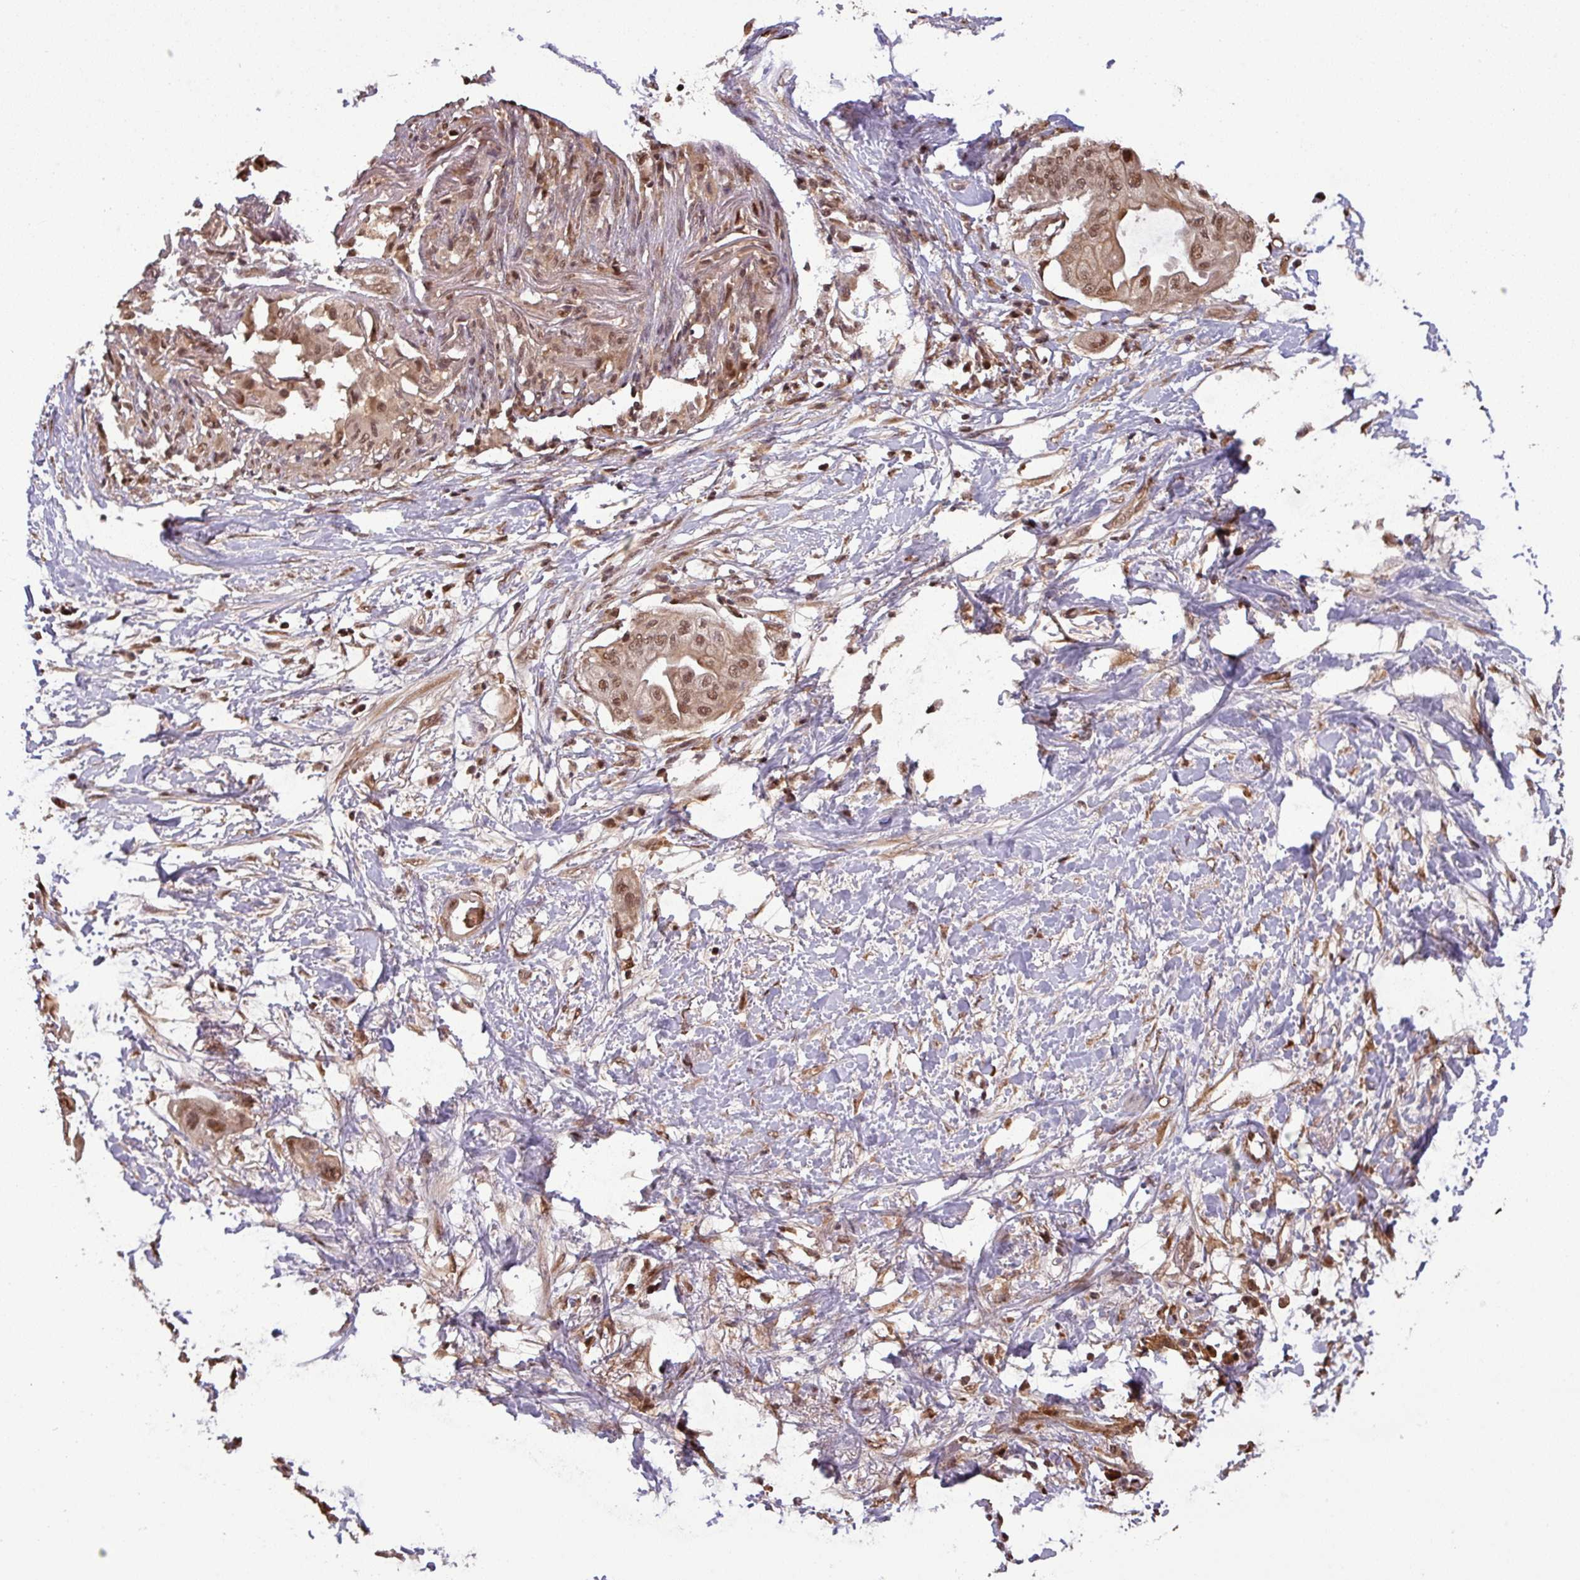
{"staining": {"intensity": "moderate", "quantity": ">75%", "location": "nuclear"}, "tissue": "pancreatic cancer", "cell_type": "Tumor cells", "image_type": "cancer", "snomed": [{"axis": "morphology", "description": "Adenocarcinoma, NOS"}, {"axis": "topography", "description": "Pancreas"}], "caption": "Immunohistochemical staining of pancreatic cancer exhibits medium levels of moderate nuclear protein staining in about >75% of tumor cells.", "gene": "NOB1", "patient": {"sex": "male", "age": 68}}